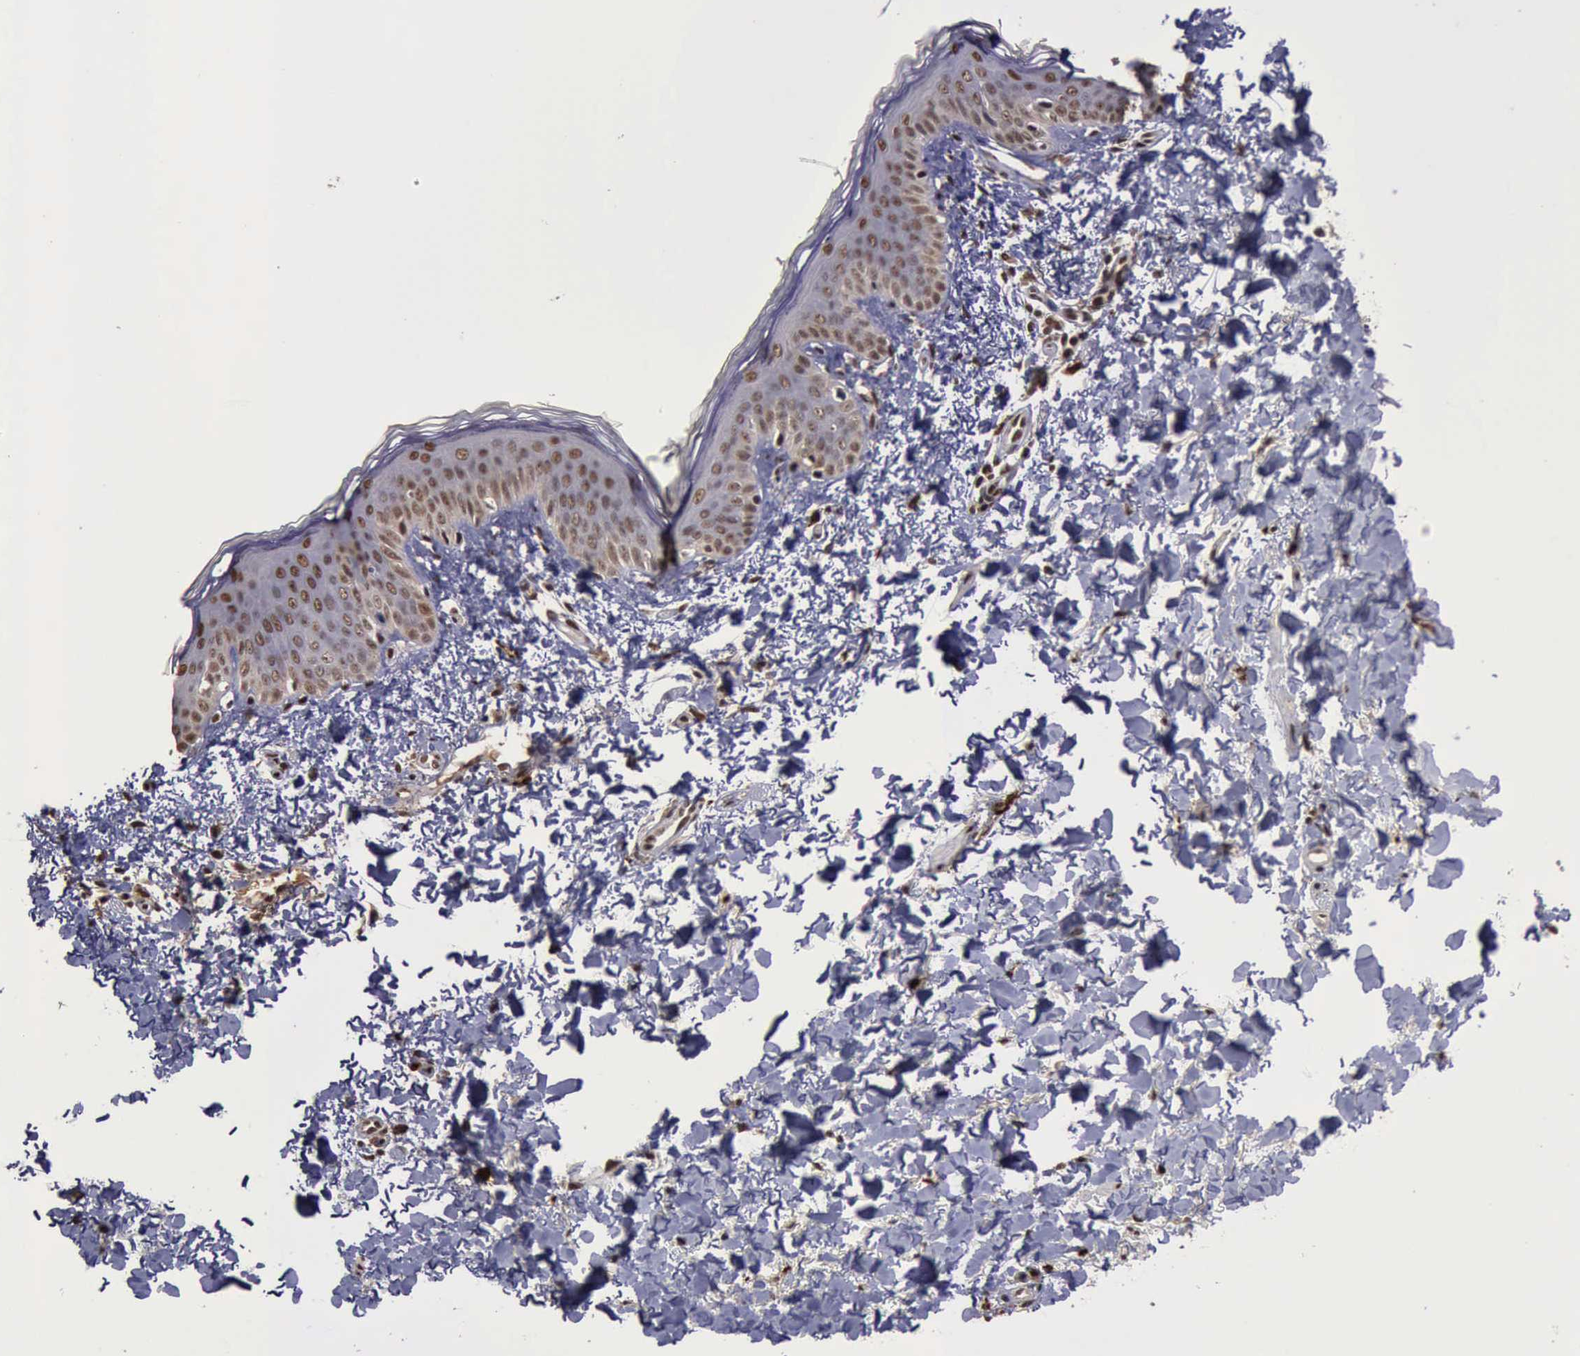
{"staining": {"intensity": "strong", "quantity": ">75%", "location": "nuclear"}, "tissue": "skin", "cell_type": "Fibroblasts", "image_type": "normal", "snomed": [{"axis": "morphology", "description": "Normal tissue, NOS"}, {"axis": "topography", "description": "Skin"}], "caption": "Immunohistochemical staining of benign human skin demonstrates strong nuclear protein expression in about >75% of fibroblasts.", "gene": "TRMT2A", "patient": {"sex": "female", "age": 4}}